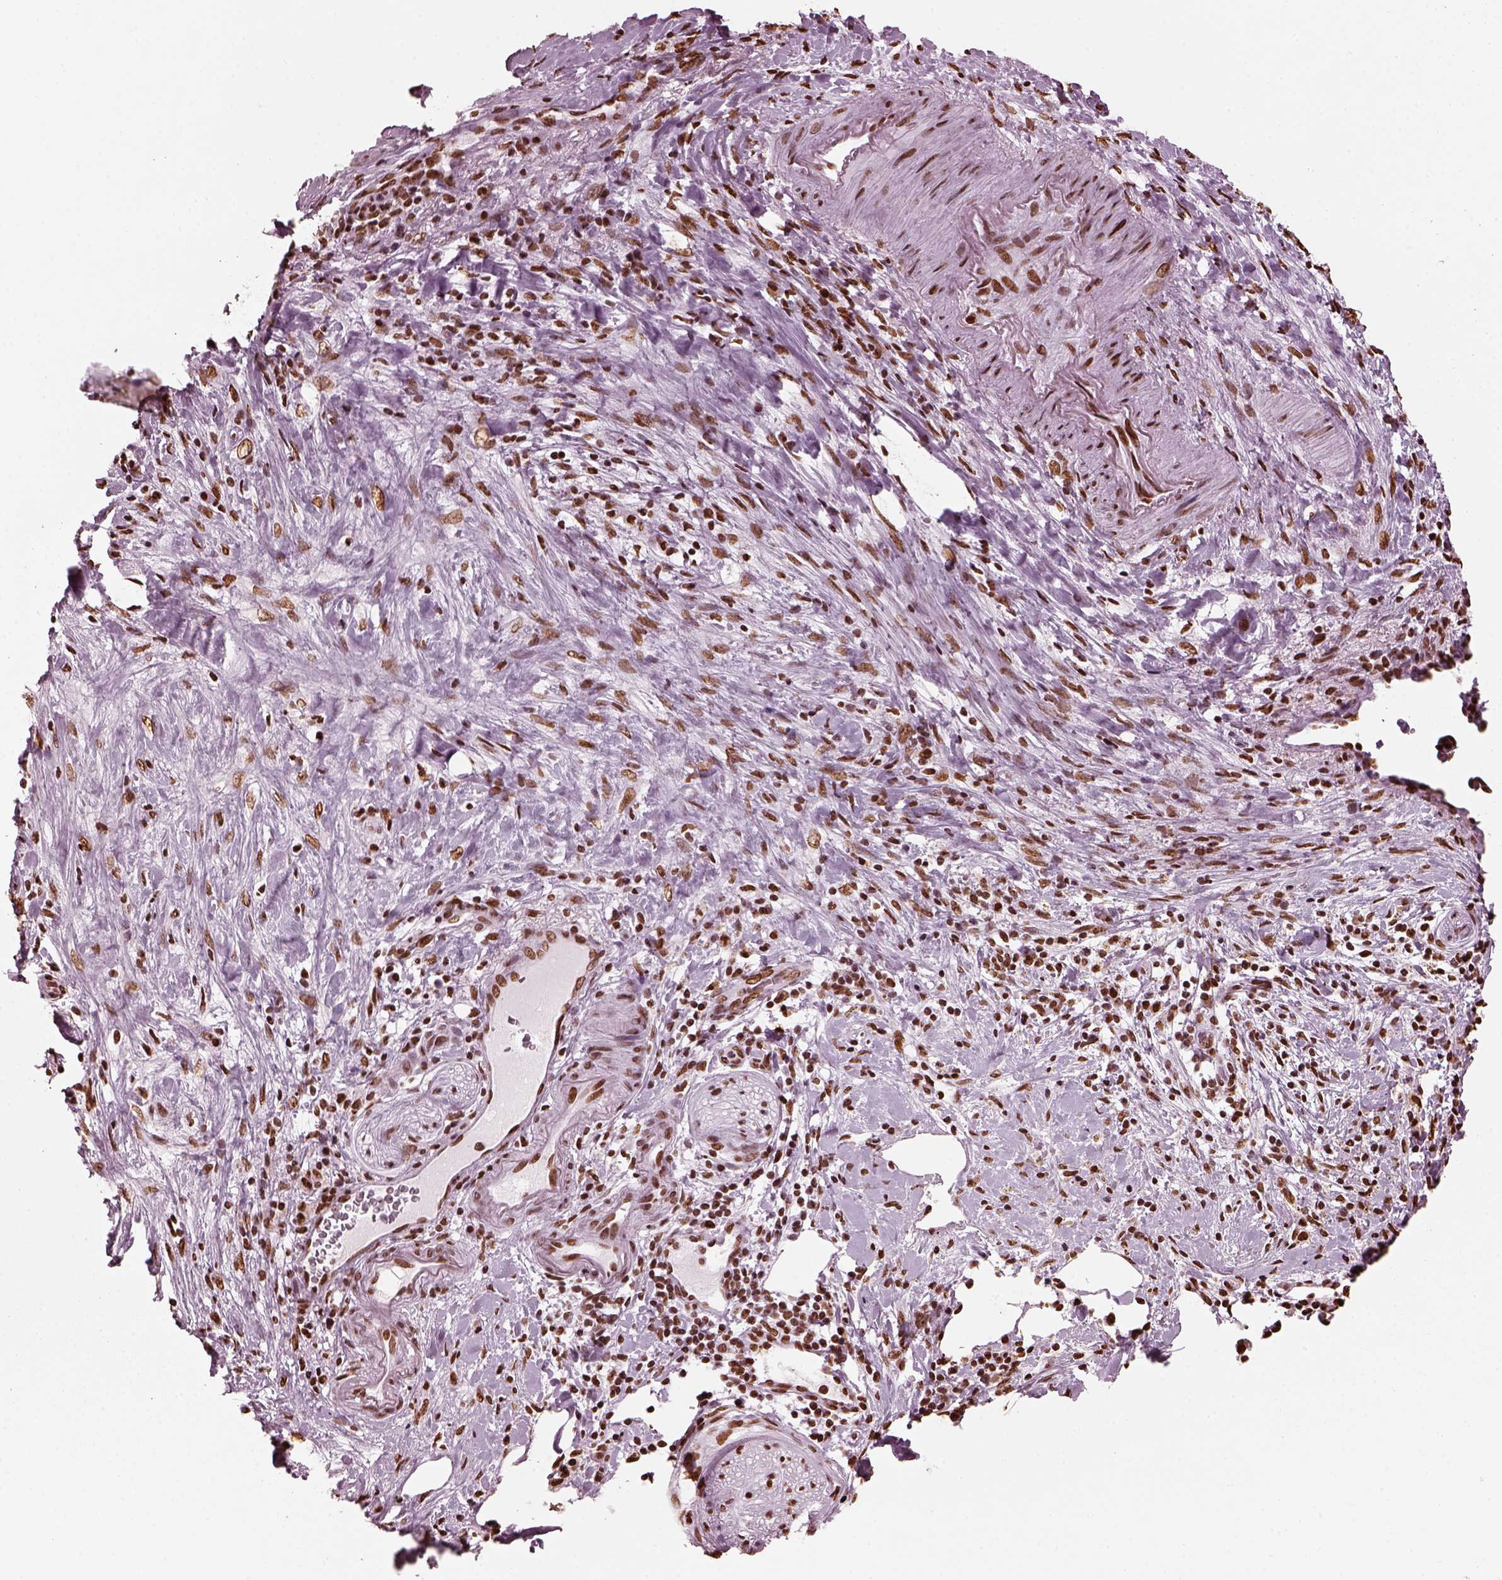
{"staining": {"intensity": "moderate", "quantity": ">75%", "location": "nuclear"}, "tissue": "pancreatic cancer", "cell_type": "Tumor cells", "image_type": "cancer", "snomed": [{"axis": "morphology", "description": "Adenocarcinoma, NOS"}, {"axis": "topography", "description": "Pancreas"}], "caption": "Human pancreatic cancer stained with a brown dye displays moderate nuclear positive staining in approximately >75% of tumor cells.", "gene": "CBFA2T3", "patient": {"sex": "male", "age": 44}}